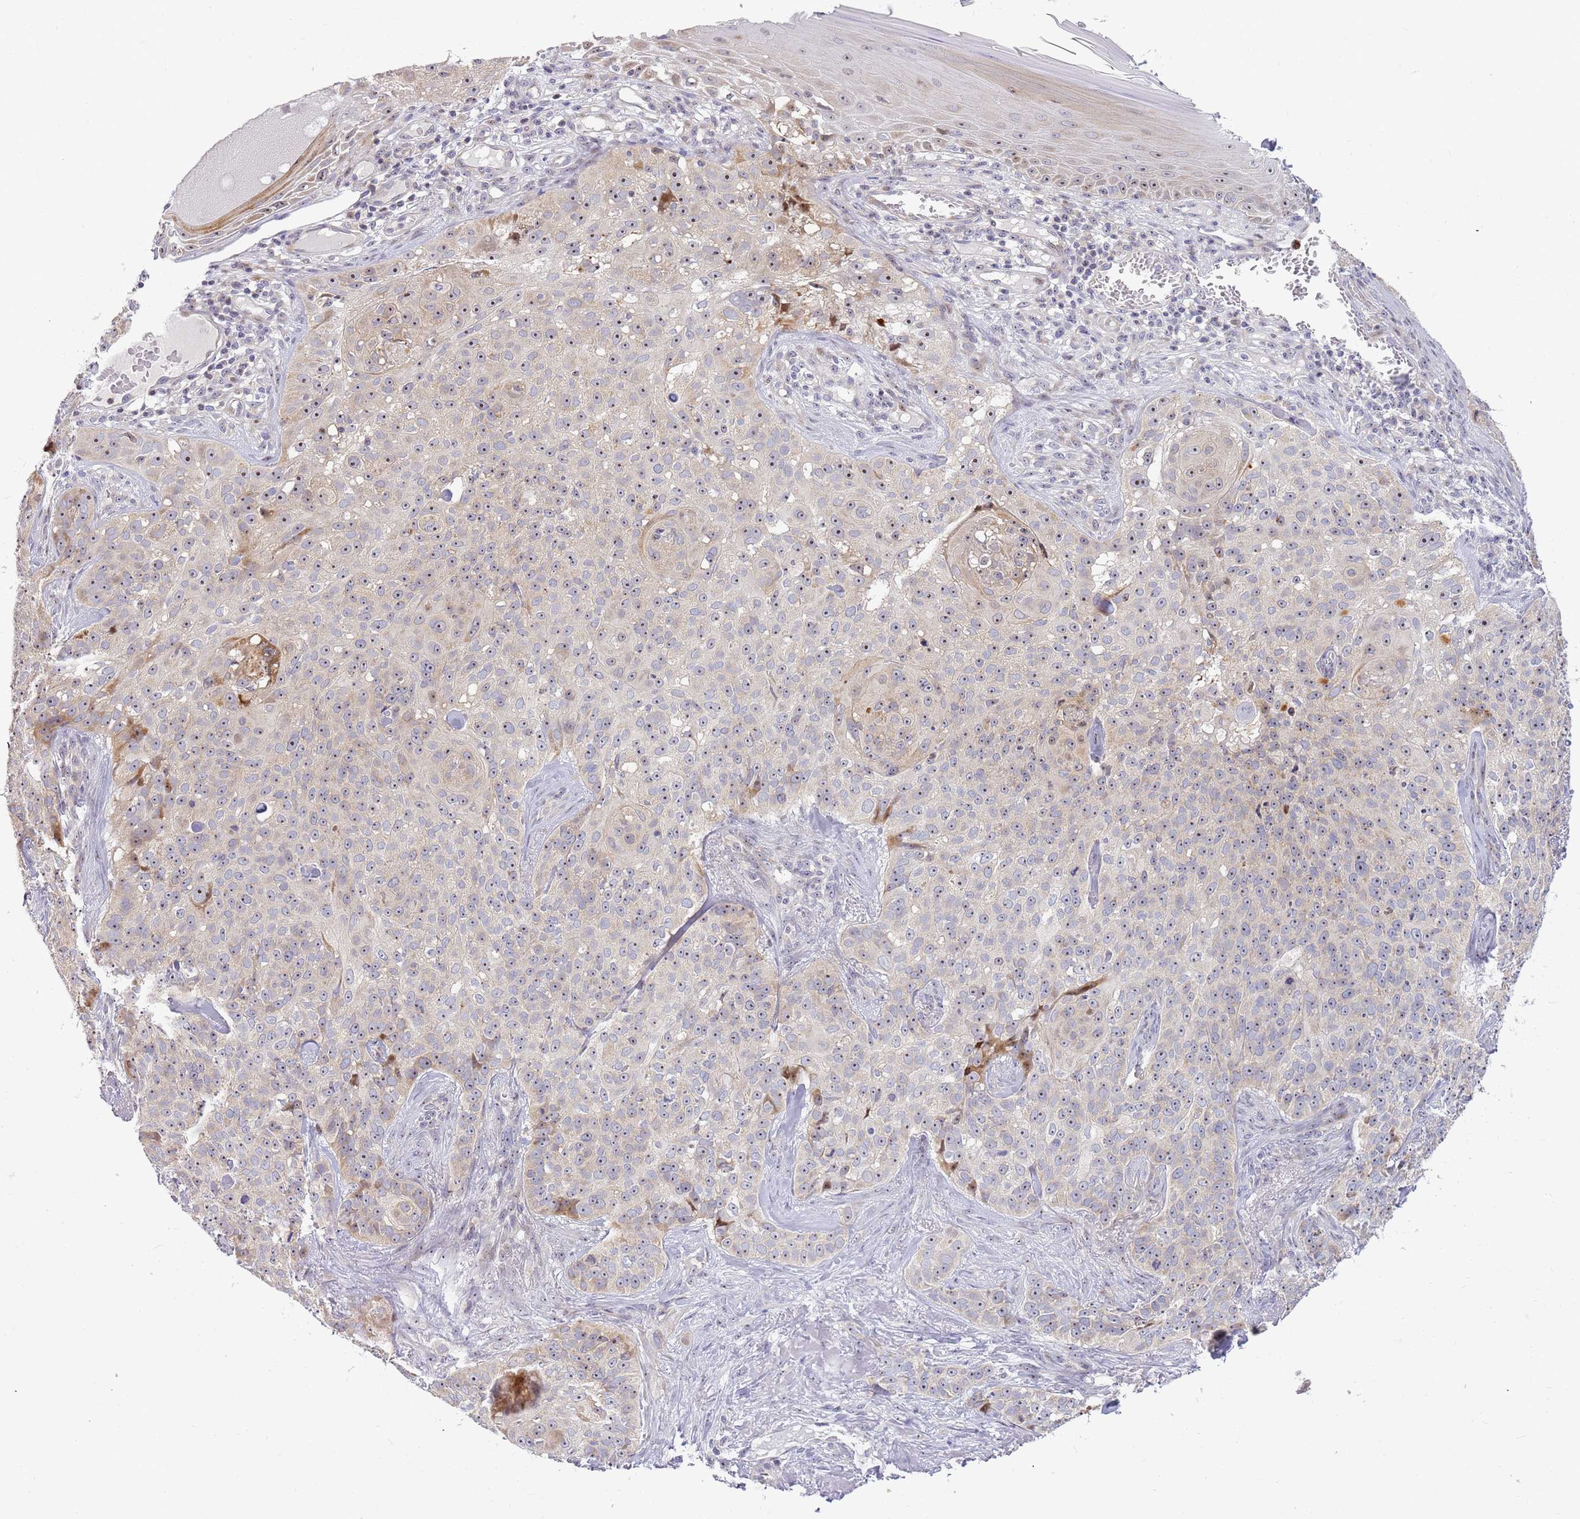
{"staining": {"intensity": "weak", "quantity": "25%-75%", "location": "nuclear"}, "tissue": "skin cancer", "cell_type": "Tumor cells", "image_type": "cancer", "snomed": [{"axis": "morphology", "description": "Basal cell carcinoma"}, {"axis": "topography", "description": "Skin"}], "caption": "Skin basal cell carcinoma tissue demonstrates weak nuclear staining in approximately 25%-75% of tumor cells, visualized by immunohistochemistry.", "gene": "DNAJA3", "patient": {"sex": "female", "age": 92}}